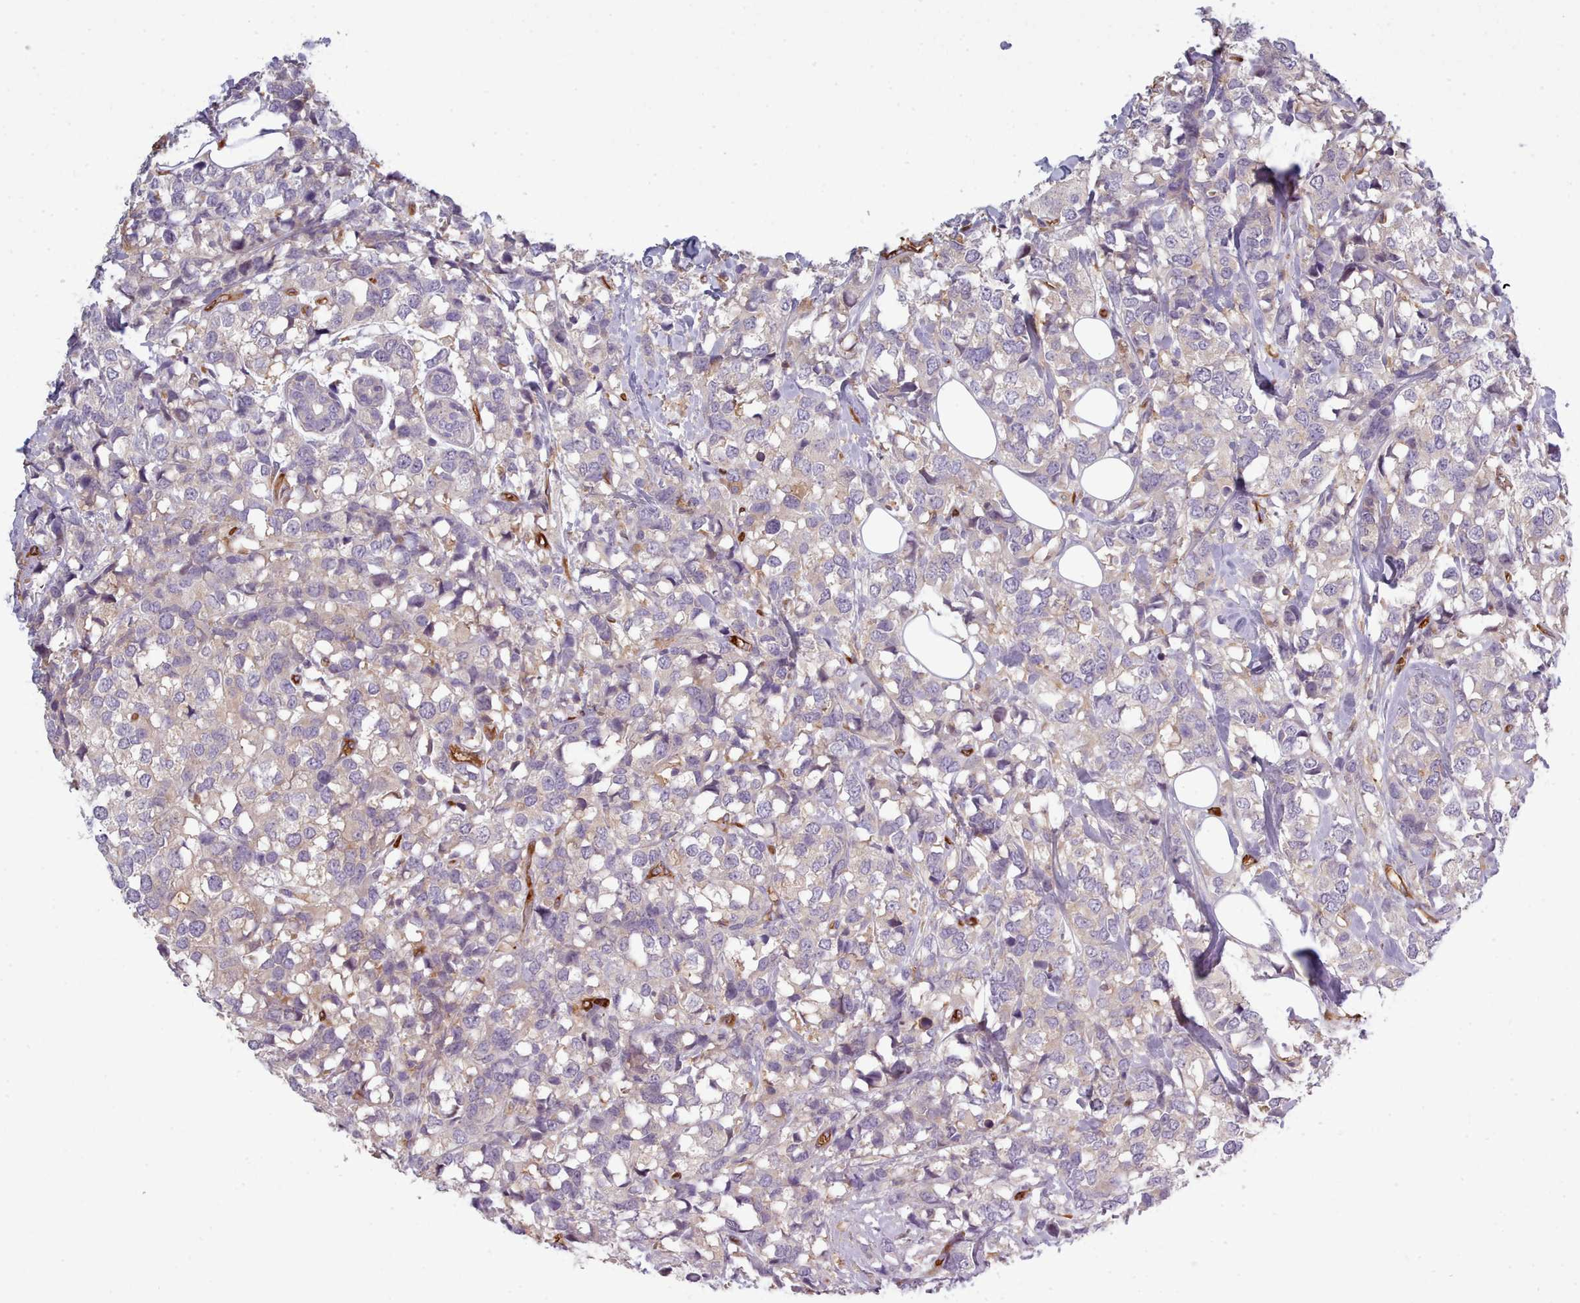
{"staining": {"intensity": "negative", "quantity": "none", "location": "none"}, "tissue": "breast cancer", "cell_type": "Tumor cells", "image_type": "cancer", "snomed": [{"axis": "morphology", "description": "Lobular carcinoma"}, {"axis": "topography", "description": "Breast"}], "caption": "Protein analysis of breast cancer (lobular carcinoma) exhibits no significant expression in tumor cells.", "gene": "CD300LF", "patient": {"sex": "female", "age": 59}}